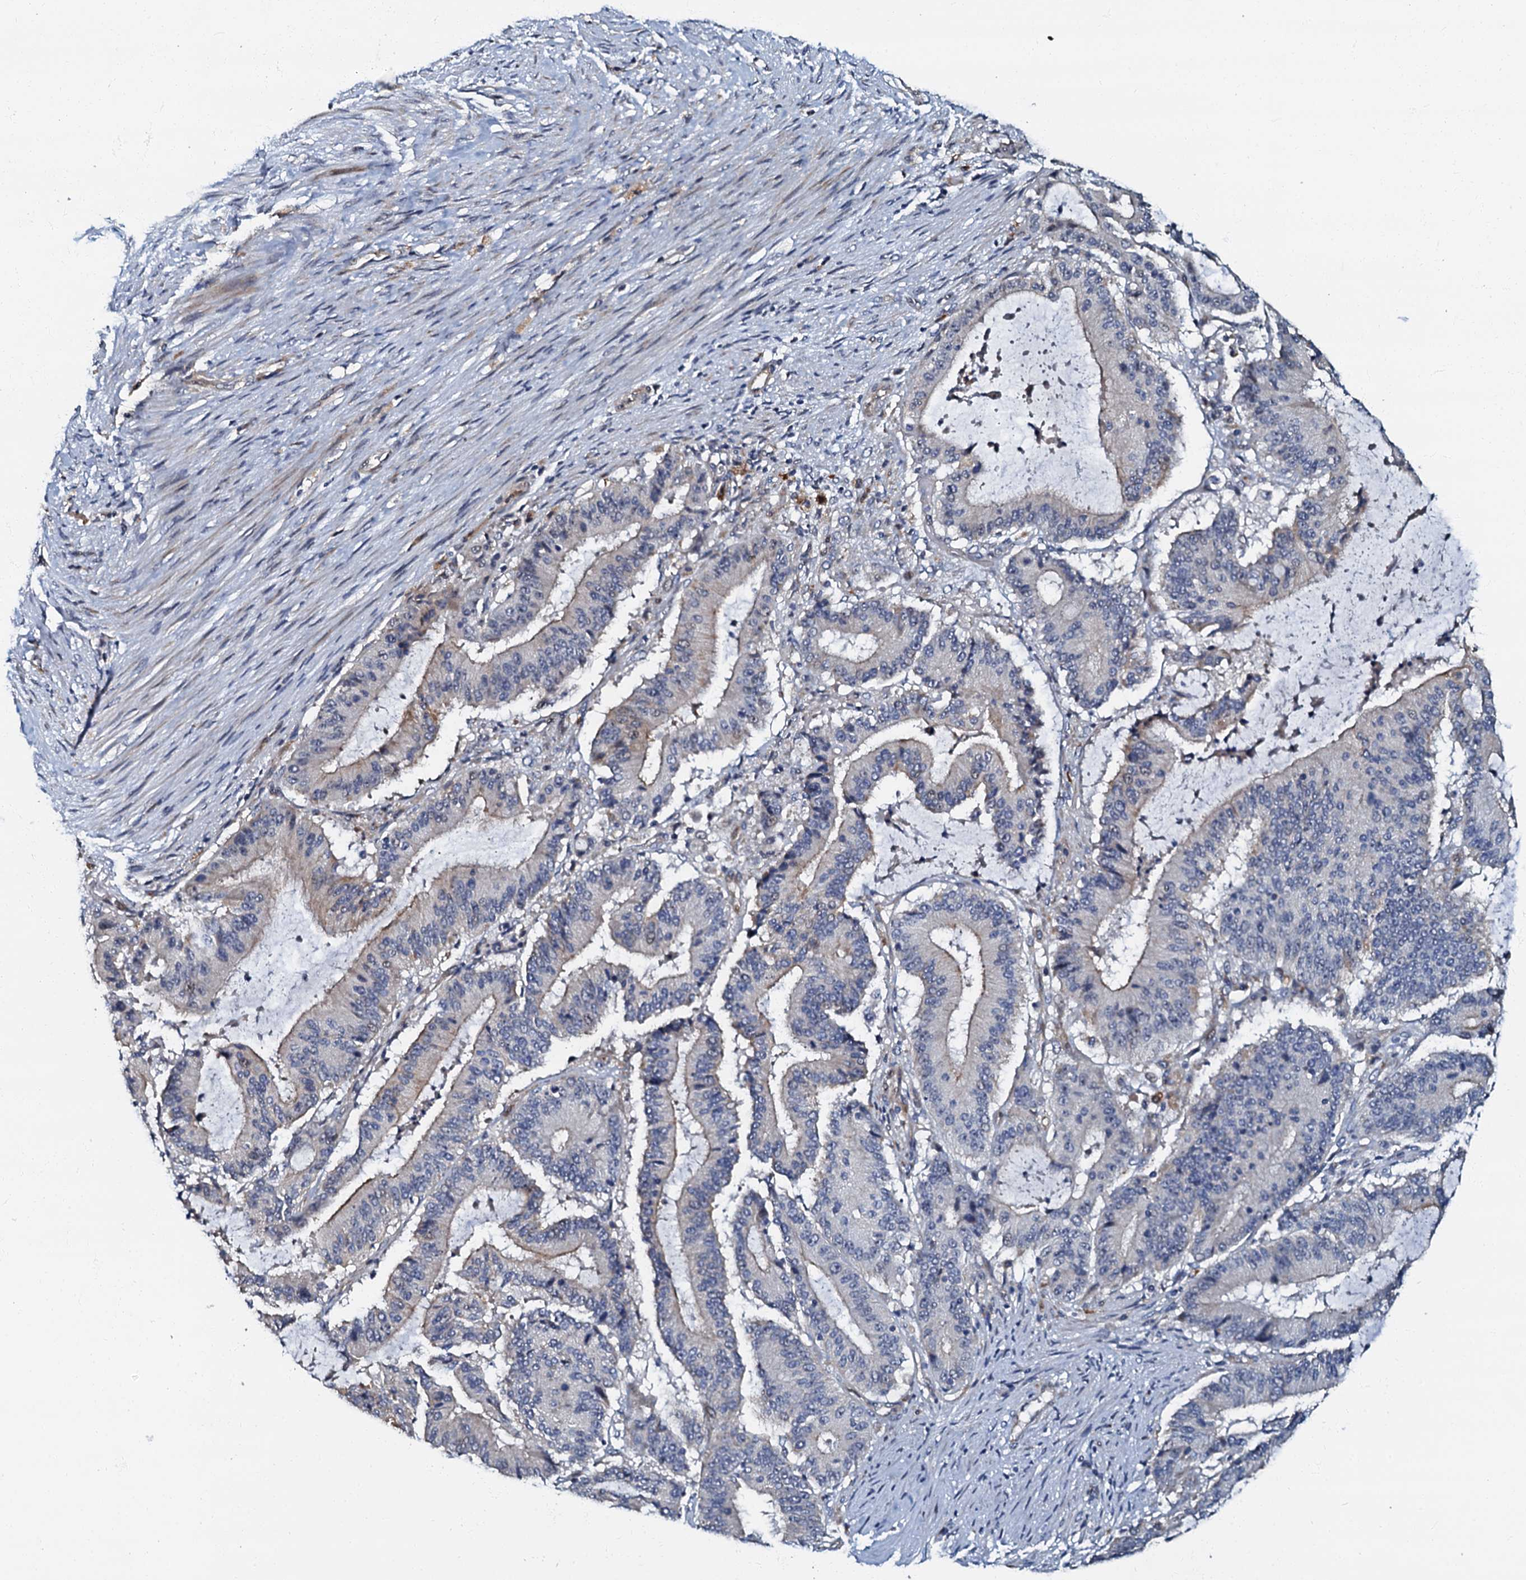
{"staining": {"intensity": "negative", "quantity": "none", "location": "none"}, "tissue": "liver cancer", "cell_type": "Tumor cells", "image_type": "cancer", "snomed": [{"axis": "morphology", "description": "Normal tissue, NOS"}, {"axis": "morphology", "description": "Cholangiocarcinoma"}, {"axis": "topography", "description": "Liver"}, {"axis": "topography", "description": "Peripheral nerve tissue"}], "caption": "DAB immunohistochemical staining of cholangiocarcinoma (liver) demonstrates no significant positivity in tumor cells.", "gene": "OLAH", "patient": {"sex": "female", "age": 73}}